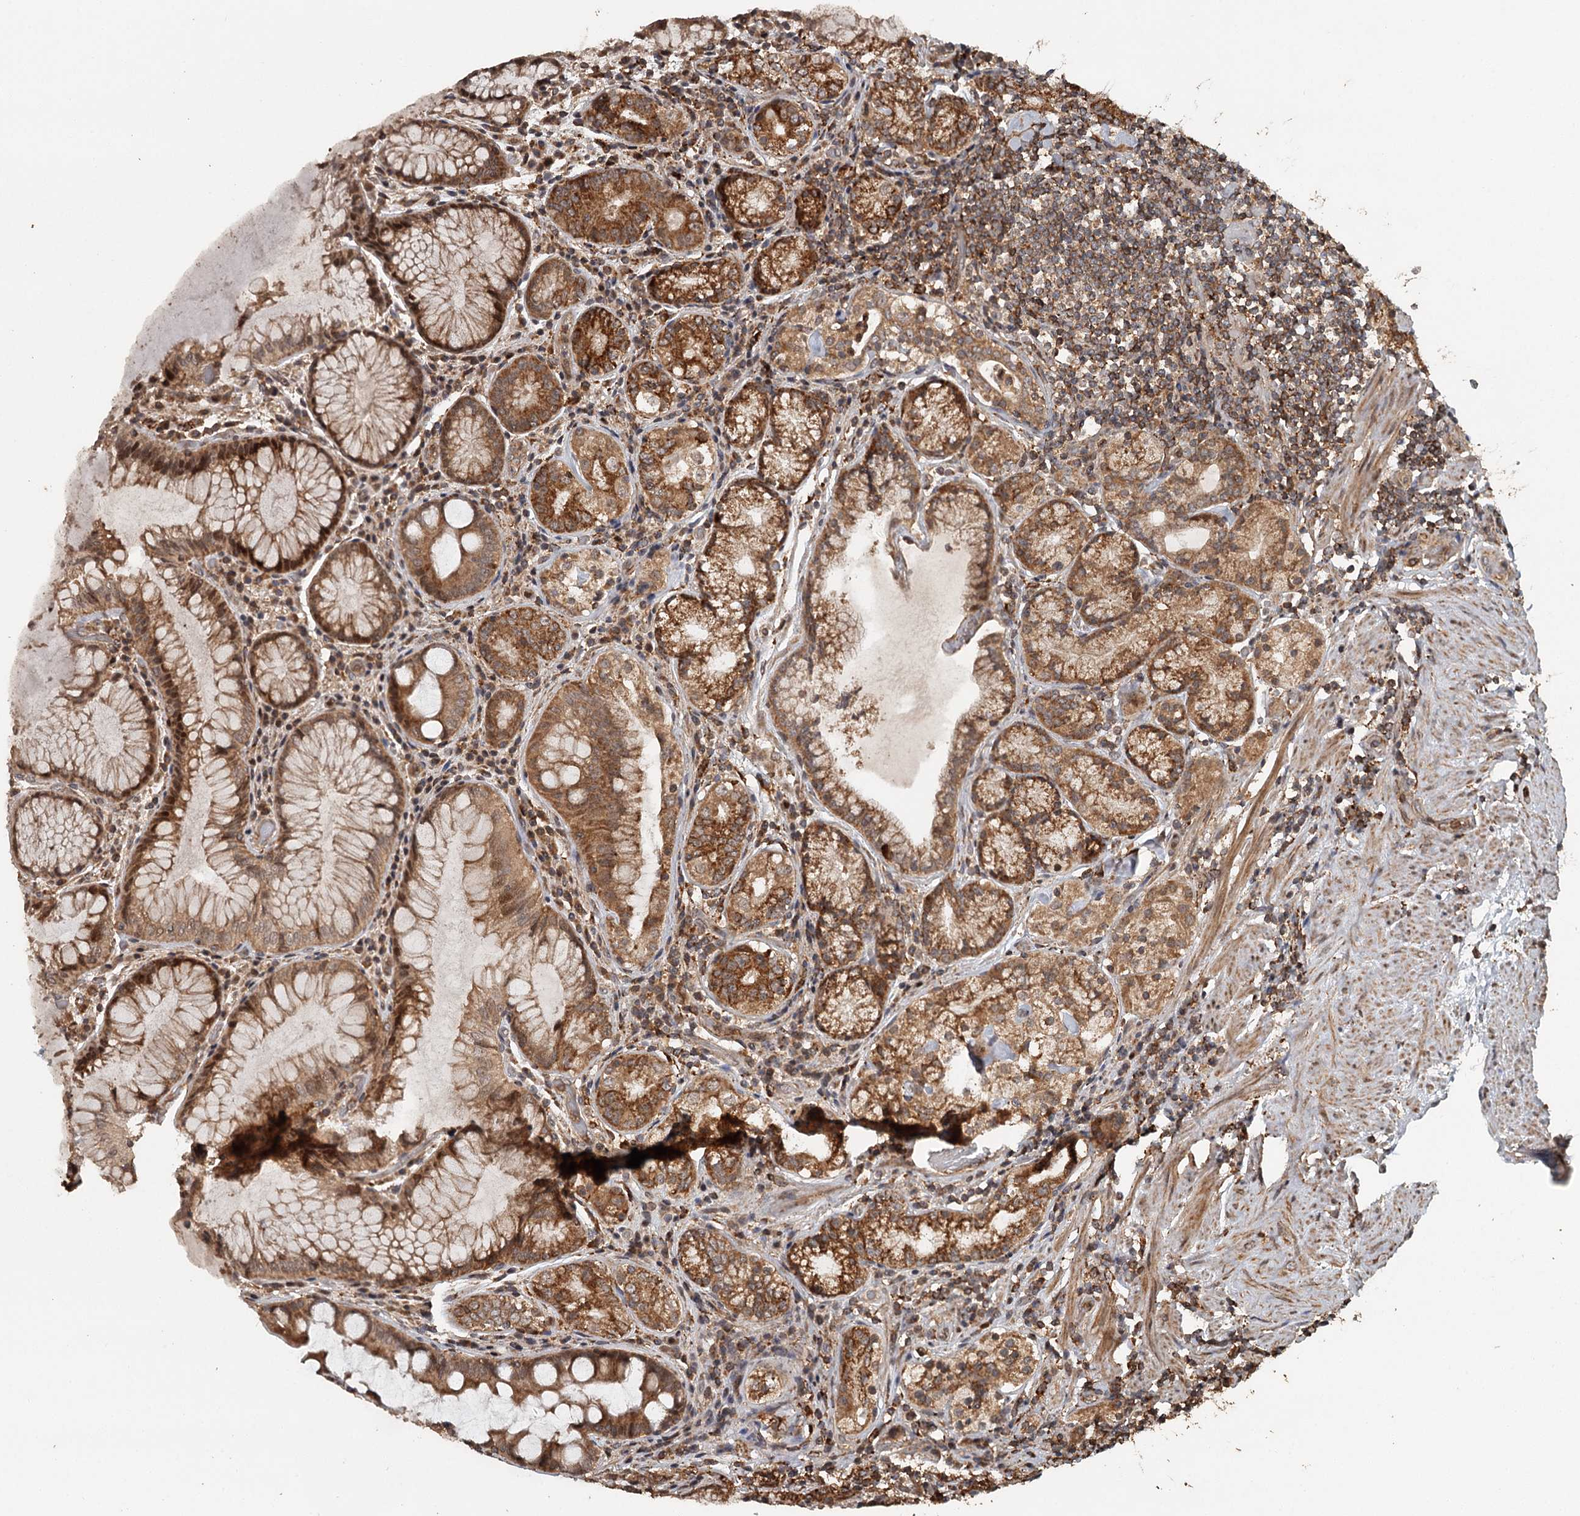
{"staining": {"intensity": "moderate", "quantity": ">75%", "location": "cytoplasmic/membranous,nuclear"}, "tissue": "stomach", "cell_type": "Glandular cells", "image_type": "normal", "snomed": [{"axis": "morphology", "description": "Normal tissue, NOS"}, {"axis": "topography", "description": "Stomach, upper"}, {"axis": "topography", "description": "Stomach, lower"}], "caption": "Immunohistochemistry (IHC) photomicrograph of benign human stomach stained for a protein (brown), which displays medium levels of moderate cytoplasmic/membranous,nuclear expression in approximately >75% of glandular cells.", "gene": "FAXC", "patient": {"sex": "female", "age": 76}}